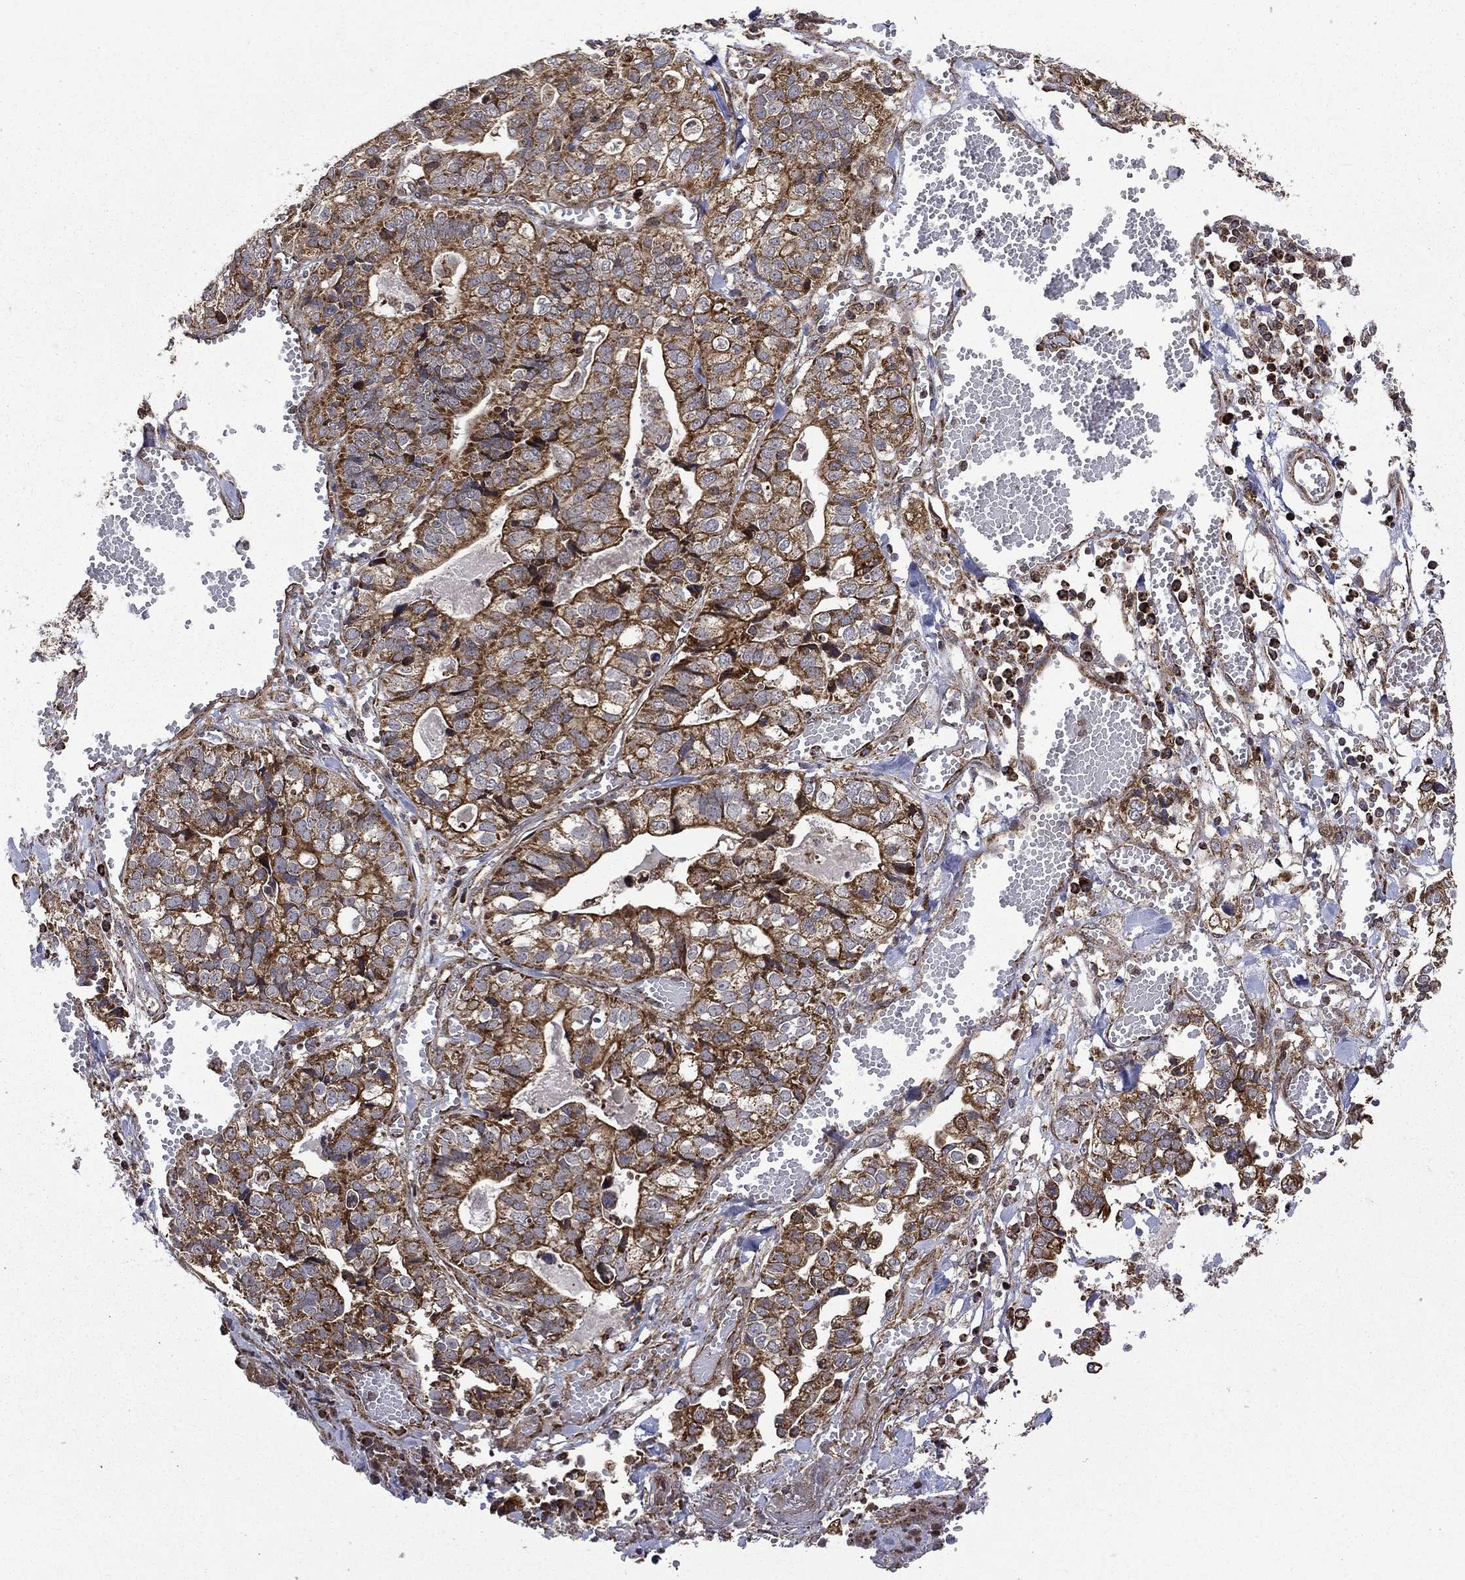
{"staining": {"intensity": "strong", "quantity": ">75%", "location": "cytoplasmic/membranous"}, "tissue": "stomach cancer", "cell_type": "Tumor cells", "image_type": "cancer", "snomed": [{"axis": "morphology", "description": "Adenocarcinoma, NOS"}, {"axis": "topography", "description": "Stomach, upper"}], "caption": "This photomicrograph demonstrates immunohistochemistry (IHC) staining of human stomach cancer, with high strong cytoplasmic/membranous positivity in approximately >75% of tumor cells.", "gene": "GIMAP6", "patient": {"sex": "female", "age": 67}}